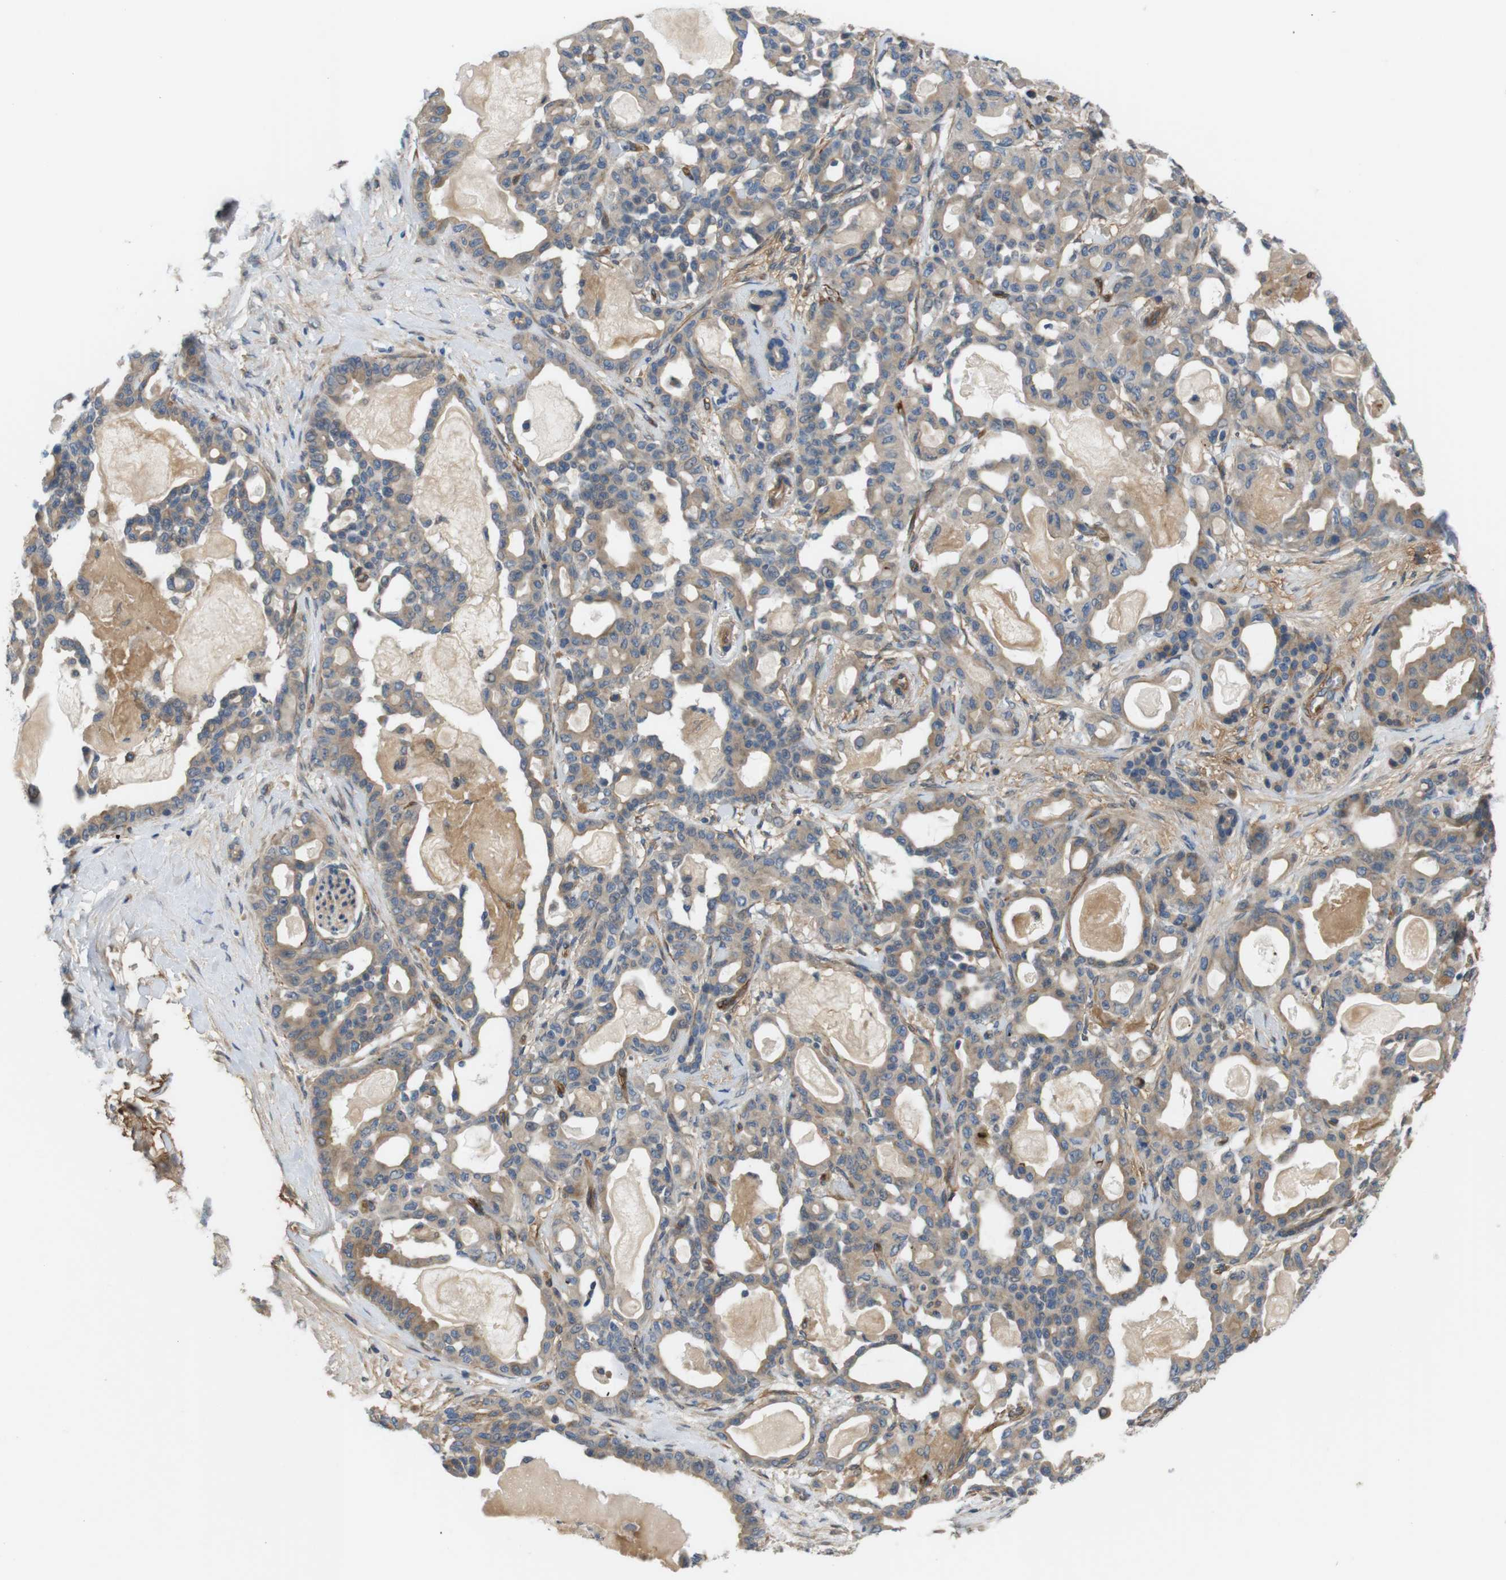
{"staining": {"intensity": "moderate", "quantity": ">75%", "location": "cytoplasmic/membranous"}, "tissue": "pancreatic cancer", "cell_type": "Tumor cells", "image_type": "cancer", "snomed": [{"axis": "morphology", "description": "Adenocarcinoma, NOS"}, {"axis": "topography", "description": "Pancreas"}], "caption": "DAB (3,3'-diaminobenzidine) immunohistochemical staining of pancreatic adenocarcinoma shows moderate cytoplasmic/membranous protein positivity in approximately >75% of tumor cells.", "gene": "BVES", "patient": {"sex": "male", "age": 63}}